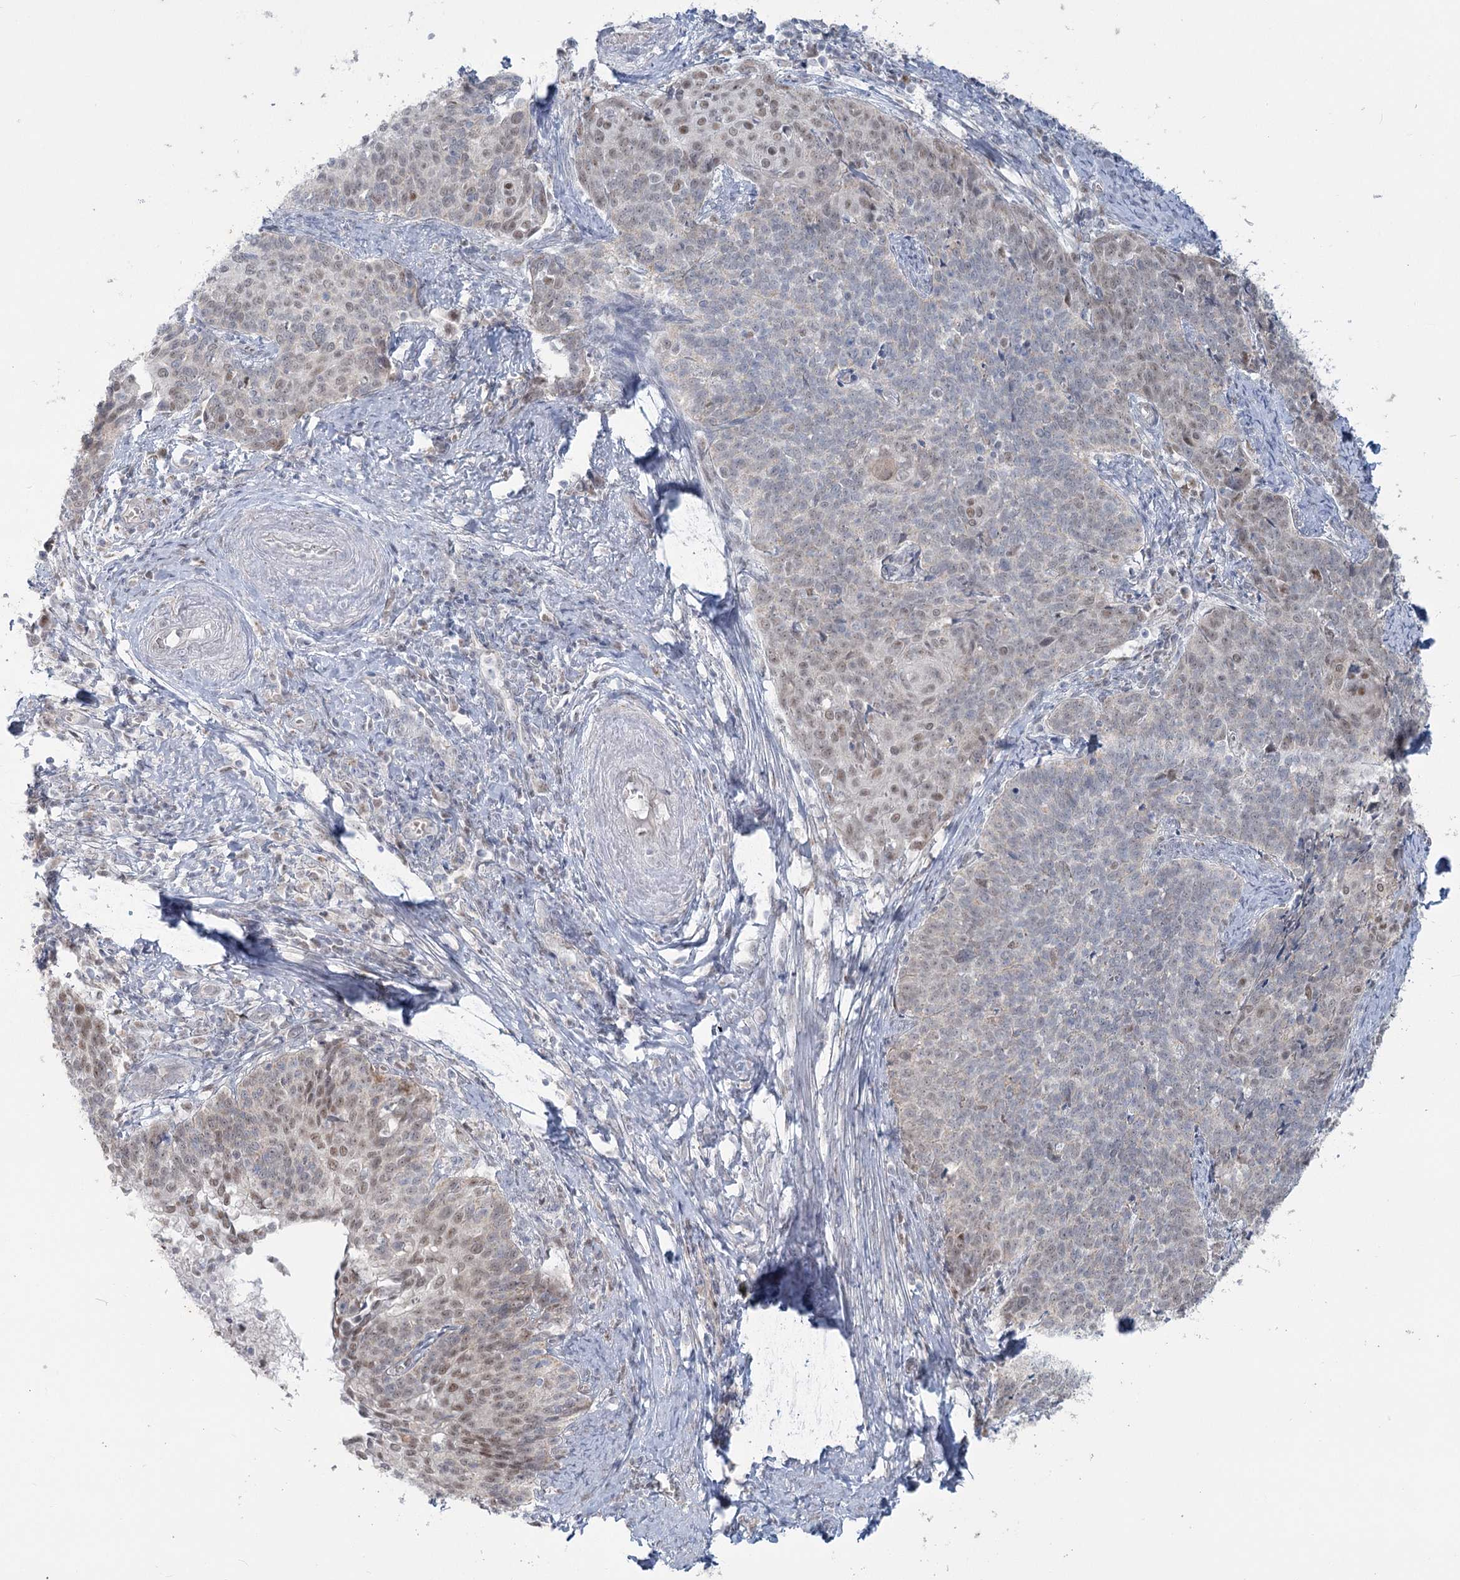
{"staining": {"intensity": "weak", "quantity": "25%-75%", "location": "nuclear"}, "tissue": "cervical cancer", "cell_type": "Tumor cells", "image_type": "cancer", "snomed": [{"axis": "morphology", "description": "Squamous cell carcinoma, NOS"}, {"axis": "topography", "description": "Cervix"}], "caption": "Protein analysis of cervical squamous cell carcinoma tissue displays weak nuclear positivity in about 25%-75% of tumor cells.", "gene": "MTG1", "patient": {"sex": "female", "age": 39}}